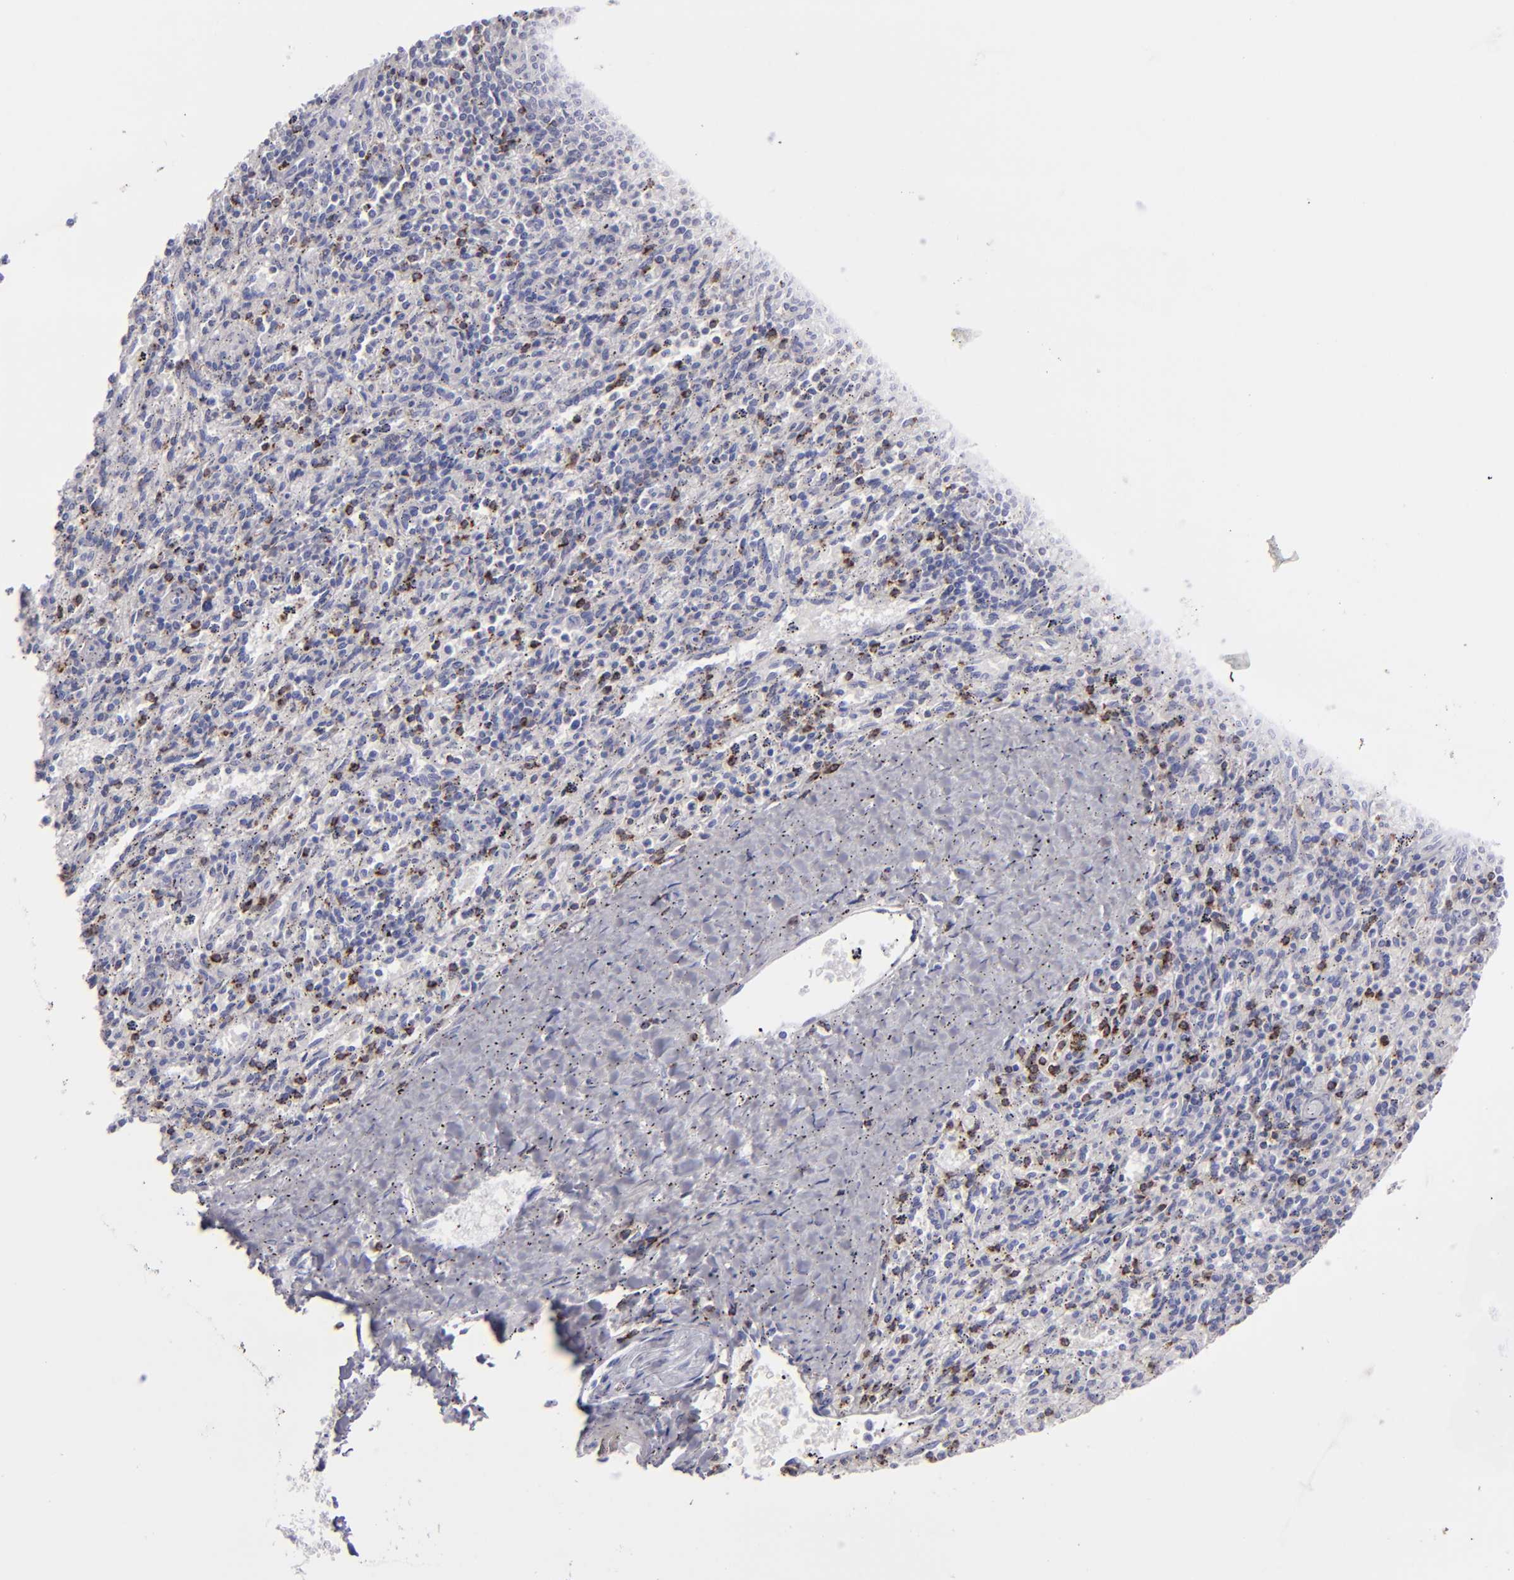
{"staining": {"intensity": "strong", "quantity": "<25%", "location": "cytoplasmic/membranous"}, "tissue": "spleen", "cell_type": "Cells in red pulp", "image_type": "normal", "snomed": [{"axis": "morphology", "description": "Normal tissue, NOS"}, {"axis": "topography", "description": "Spleen"}], "caption": "Strong cytoplasmic/membranous positivity is identified in about <25% of cells in red pulp in normal spleen. The protein of interest is shown in brown color, while the nuclei are stained blue.", "gene": "CD2", "patient": {"sex": "female", "age": 10}}